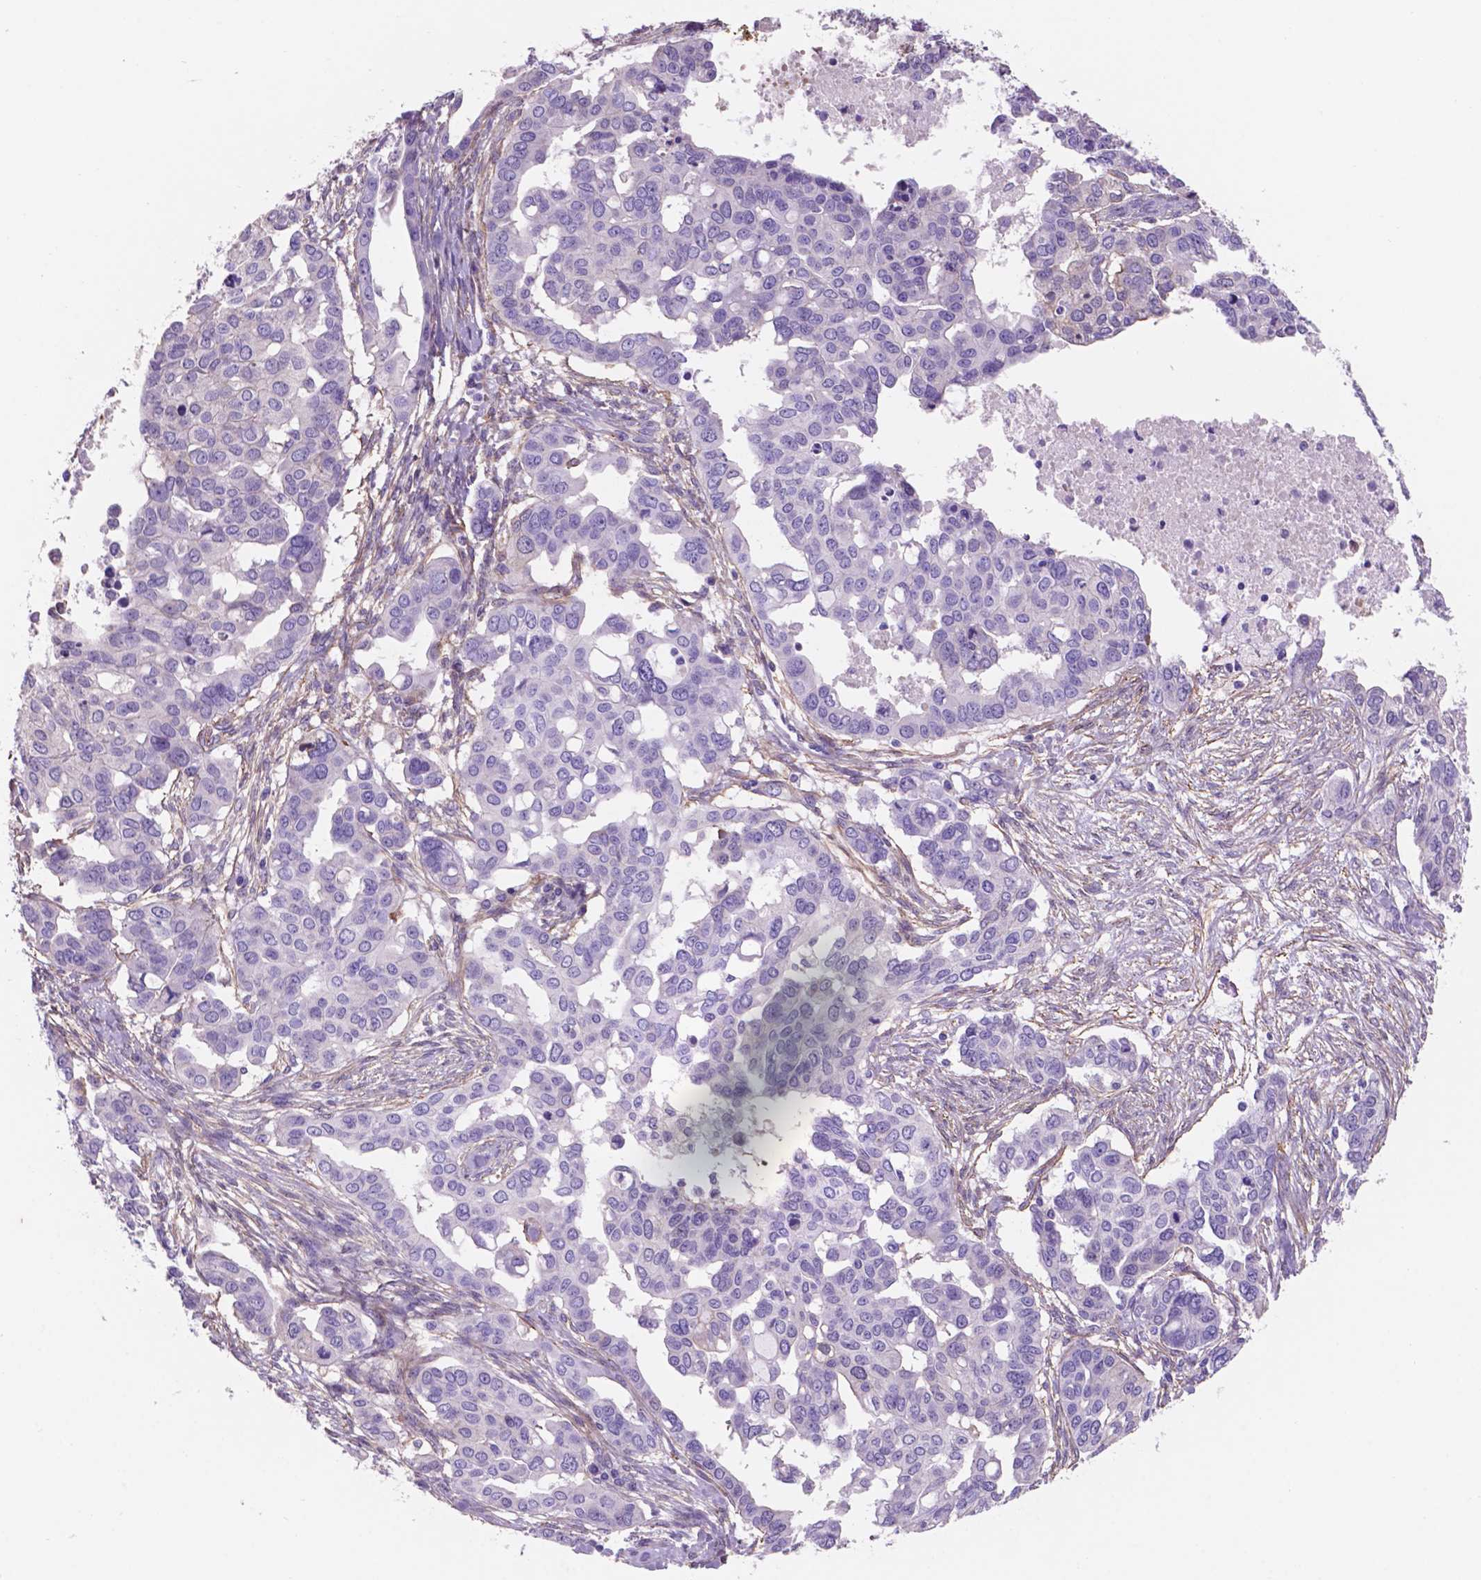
{"staining": {"intensity": "negative", "quantity": "none", "location": "none"}, "tissue": "ovarian cancer", "cell_type": "Tumor cells", "image_type": "cancer", "snomed": [{"axis": "morphology", "description": "Carcinoma, endometroid"}, {"axis": "topography", "description": "Ovary"}], "caption": "Ovarian cancer stained for a protein using IHC shows no expression tumor cells.", "gene": "TOR2A", "patient": {"sex": "female", "age": 78}}